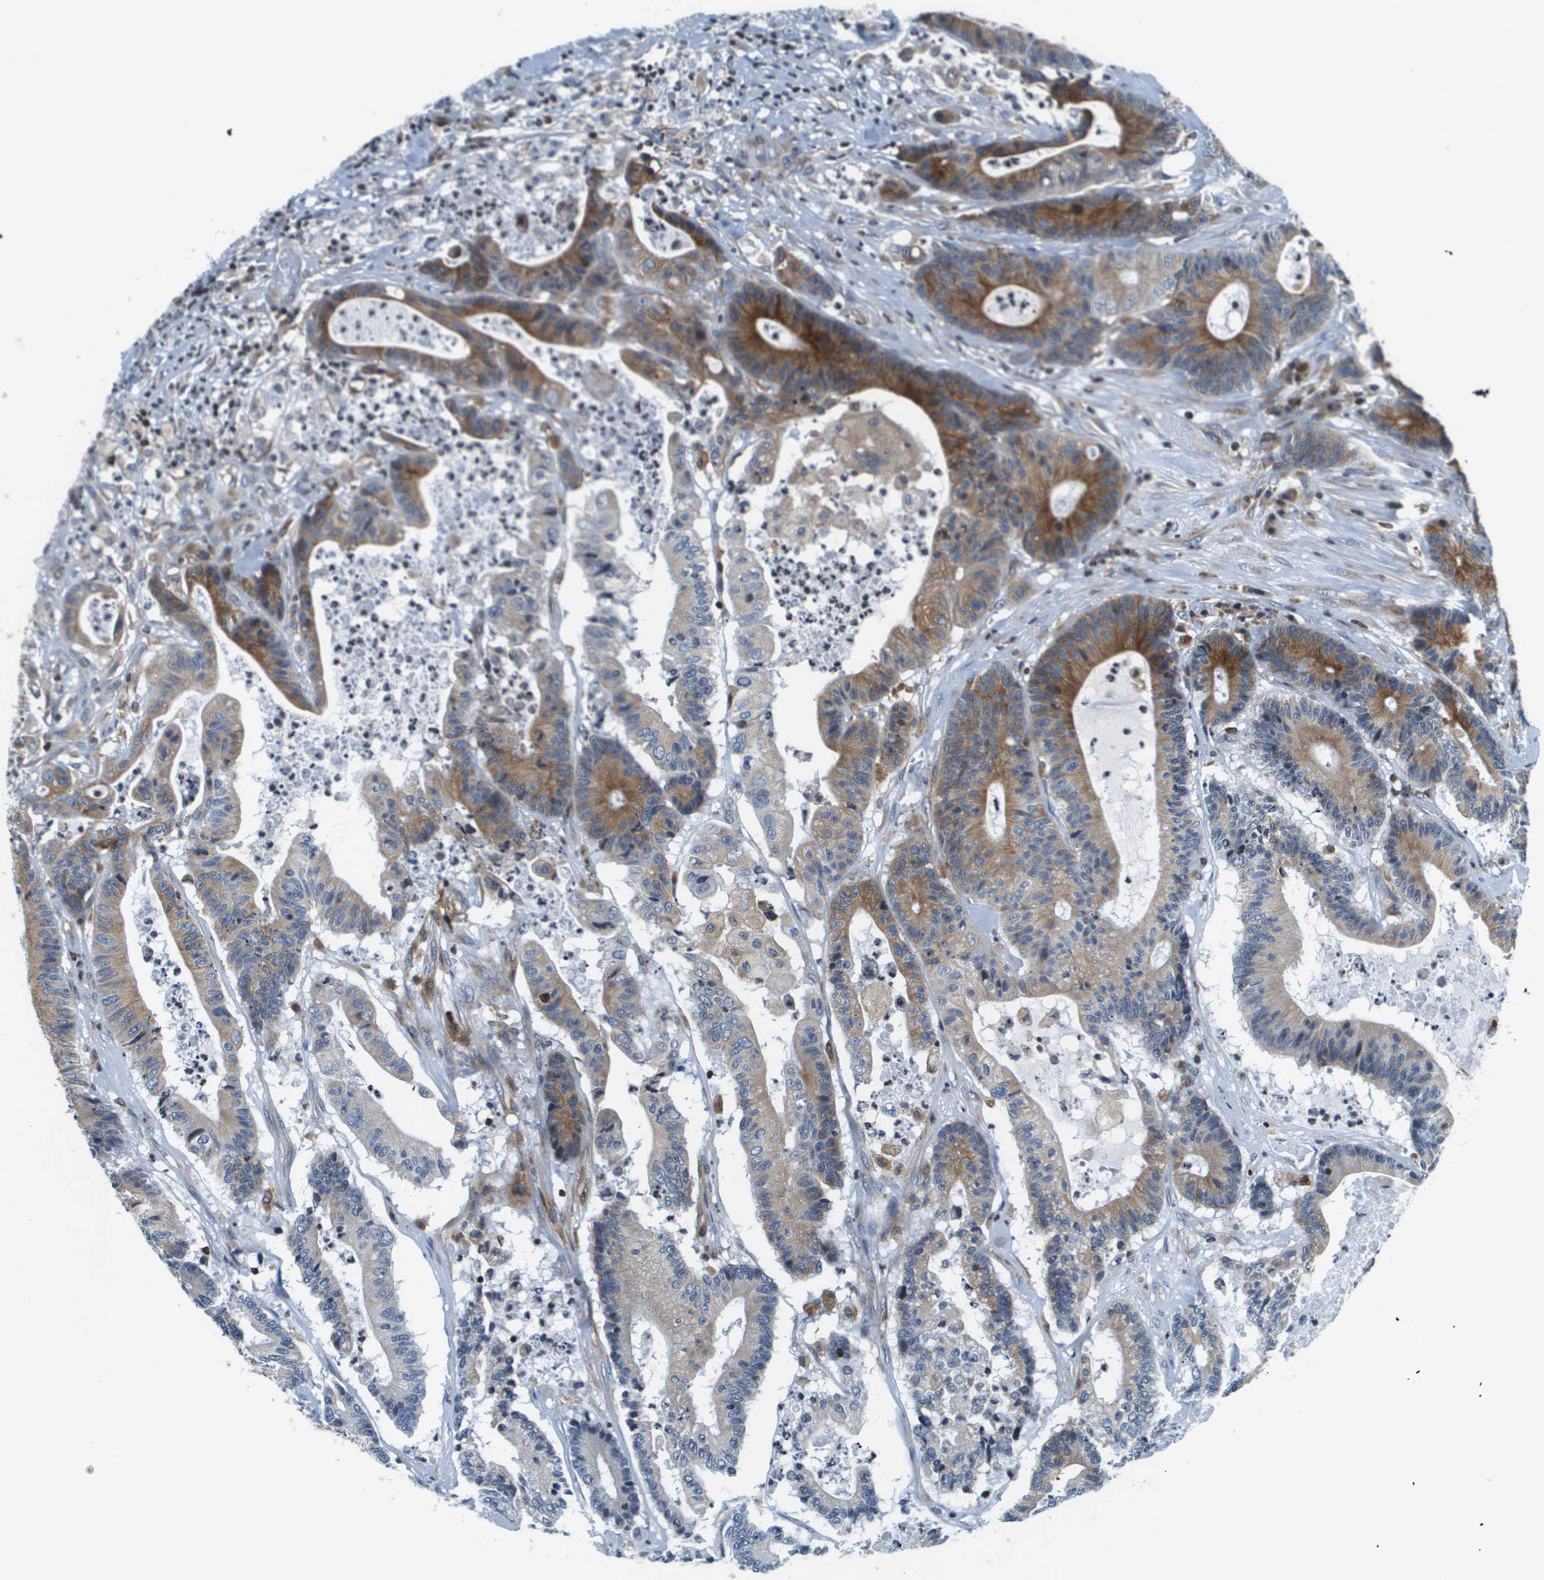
{"staining": {"intensity": "moderate", "quantity": "25%-75%", "location": "cytoplasmic/membranous"}, "tissue": "colorectal cancer", "cell_type": "Tumor cells", "image_type": "cancer", "snomed": [{"axis": "morphology", "description": "Adenocarcinoma, NOS"}, {"axis": "topography", "description": "Colon"}], "caption": "Immunohistochemical staining of colorectal cancer displays medium levels of moderate cytoplasmic/membranous protein expression in about 25%-75% of tumor cells. (brown staining indicates protein expression, while blue staining denotes nuclei).", "gene": "ESYT1", "patient": {"sex": "female", "age": 84}}